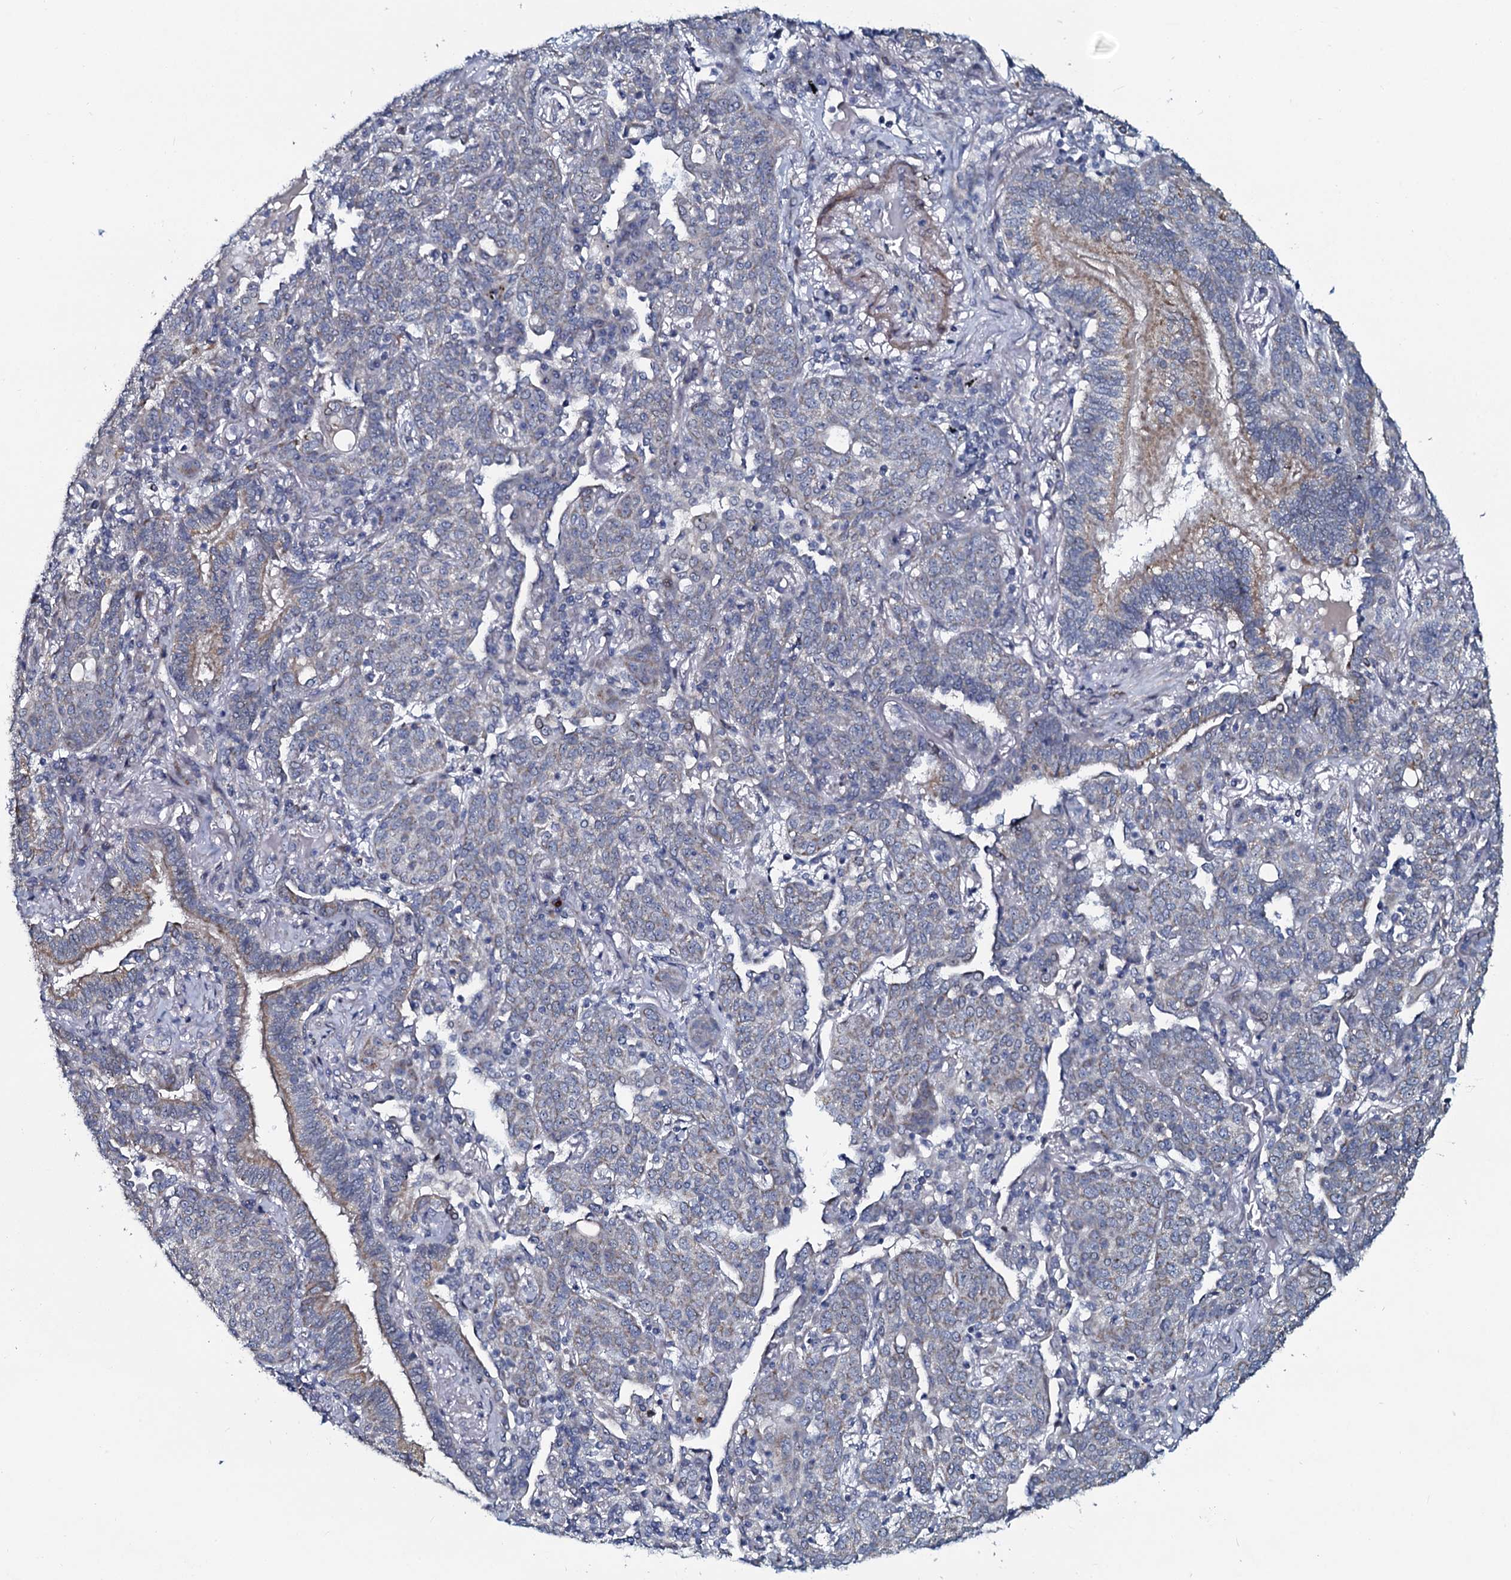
{"staining": {"intensity": "weak", "quantity": "<25%", "location": "cytoplasmic/membranous"}, "tissue": "lung cancer", "cell_type": "Tumor cells", "image_type": "cancer", "snomed": [{"axis": "morphology", "description": "Squamous cell carcinoma, NOS"}, {"axis": "topography", "description": "Lung"}], "caption": "High magnification brightfield microscopy of squamous cell carcinoma (lung) stained with DAB (3,3'-diaminobenzidine) (brown) and counterstained with hematoxylin (blue): tumor cells show no significant positivity.", "gene": "KCTD4", "patient": {"sex": "female", "age": 70}}